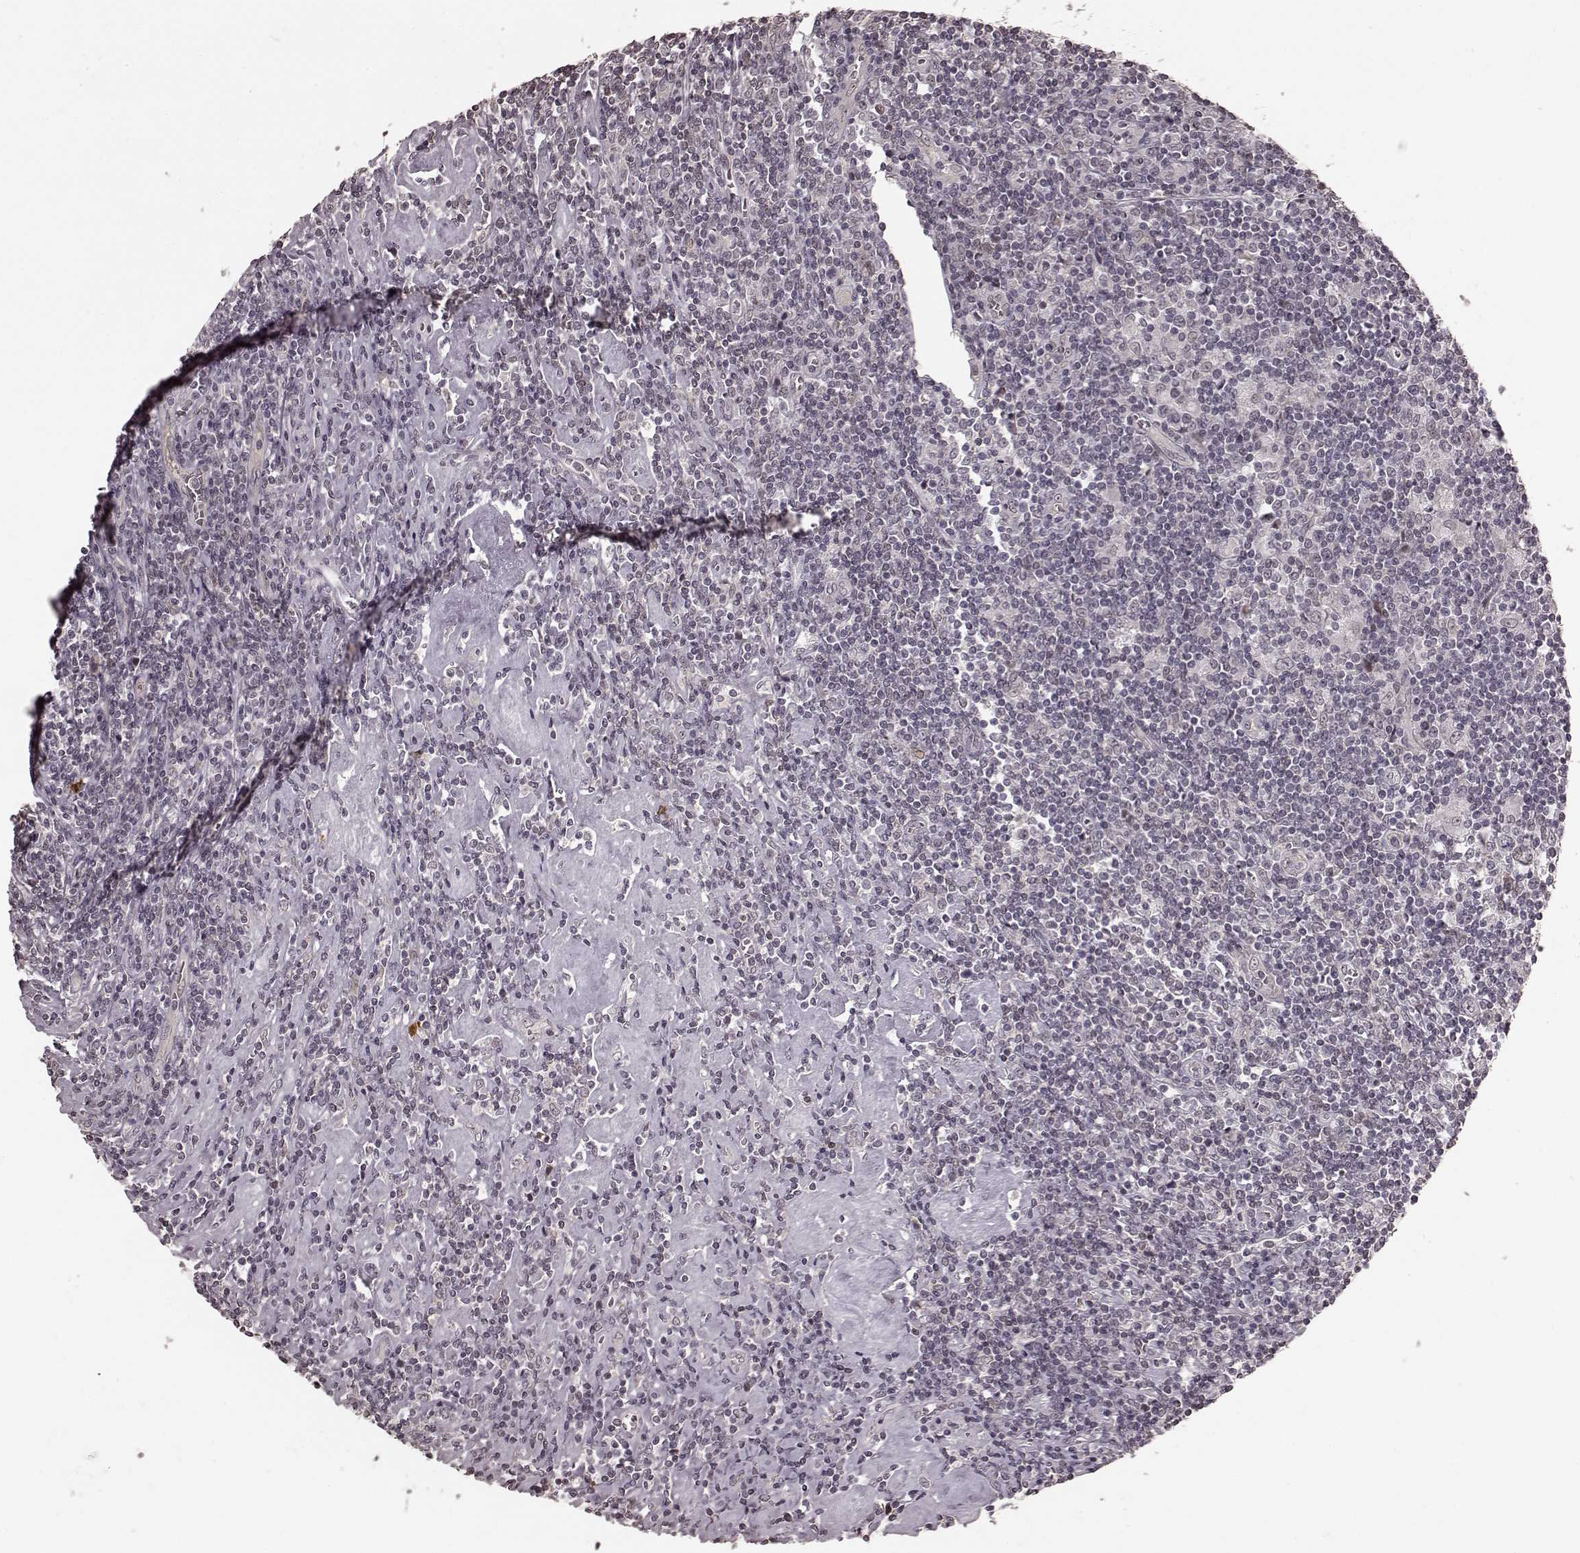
{"staining": {"intensity": "negative", "quantity": "none", "location": "none"}, "tissue": "lymphoma", "cell_type": "Tumor cells", "image_type": "cancer", "snomed": [{"axis": "morphology", "description": "Hodgkin's disease, NOS"}, {"axis": "topography", "description": "Lymph node"}], "caption": "Immunohistochemistry (IHC) image of neoplastic tissue: human lymphoma stained with DAB (3,3'-diaminobenzidine) shows no significant protein staining in tumor cells.", "gene": "PLCB4", "patient": {"sex": "male", "age": 40}}